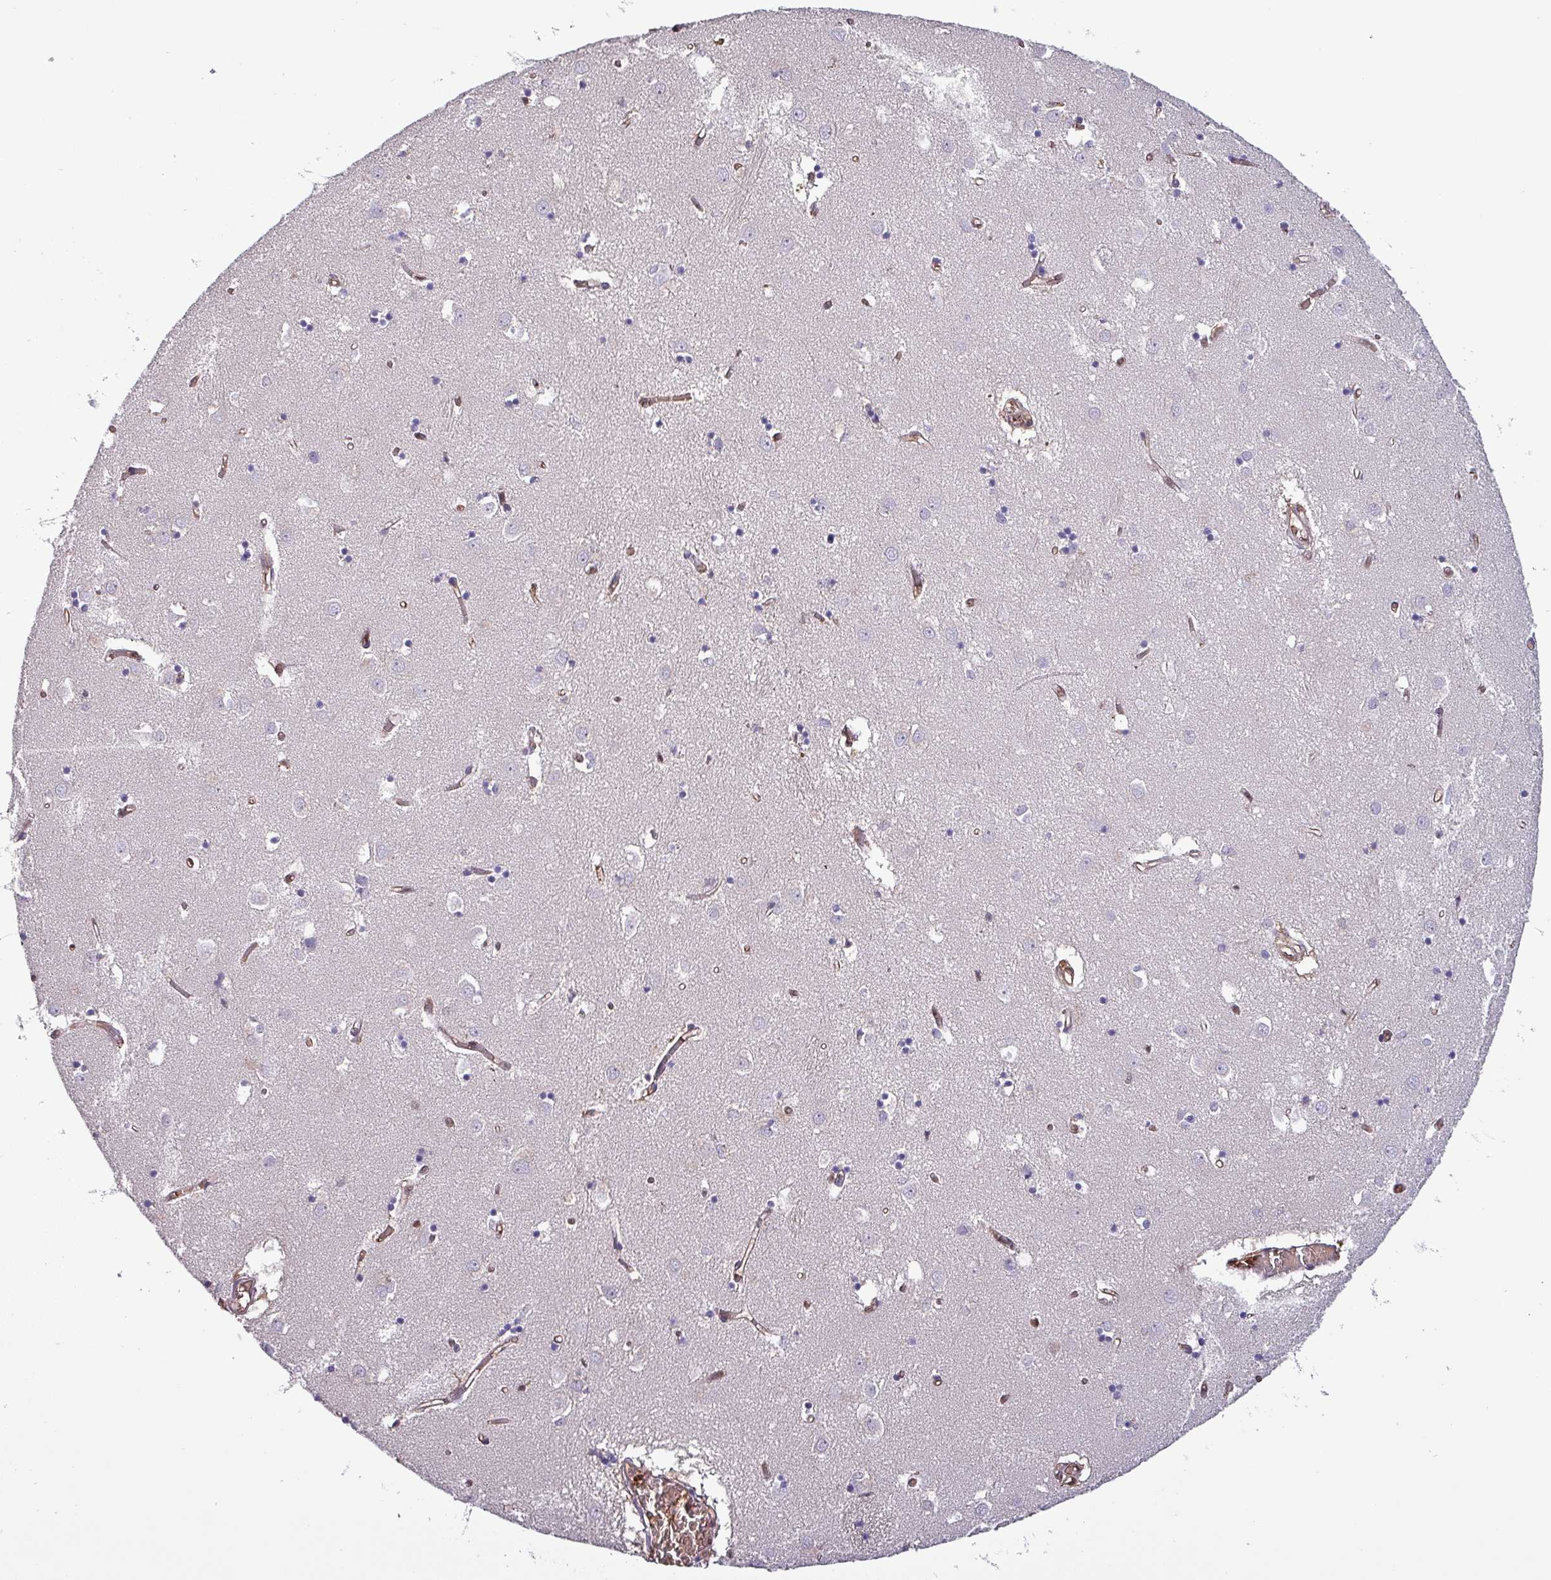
{"staining": {"intensity": "negative", "quantity": "none", "location": "none"}, "tissue": "caudate", "cell_type": "Glial cells", "image_type": "normal", "snomed": [{"axis": "morphology", "description": "Normal tissue, NOS"}, {"axis": "topography", "description": "Lateral ventricle wall"}], "caption": "The immunohistochemistry (IHC) photomicrograph has no significant expression in glial cells of caudate.", "gene": "PSMB8", "patient": {"sex": "male", "age": 70}}